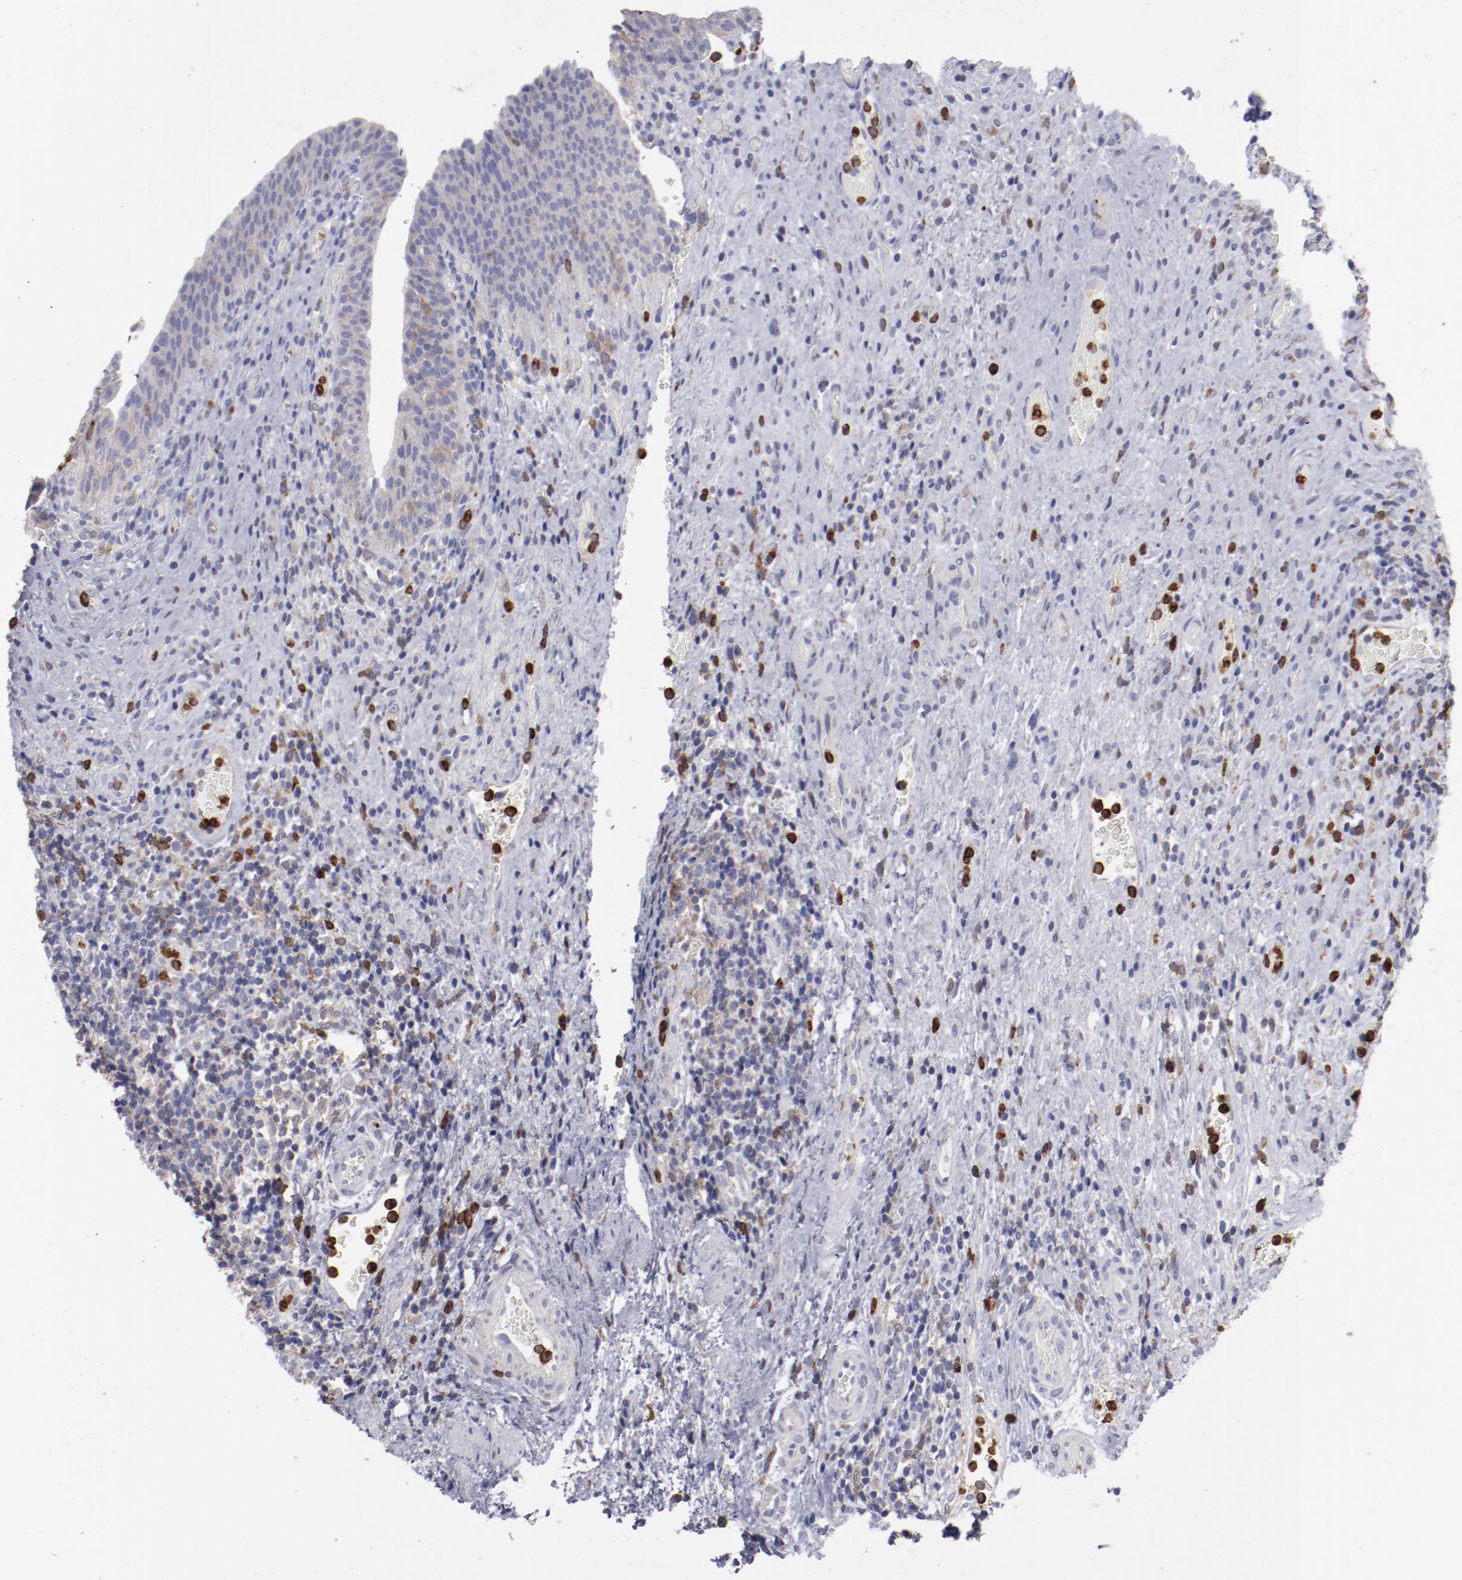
{"staining": {"intensity": "weak", "quantity": ">75%", "location": "cytoplasmic/membranous"}, "tissue": "urinary bladder", "cell_type": "Urothelial cells", "image_type": "normal", "snomed": [{"axis": "morphology", "description": "Normal tissue, NOS"}, {"axis": "morphology", "description": "Urothelial carcinoma, High grade"}, {"axis": "topography", "description": "Urinary bladder"}], "caption": "Urinary bladder stained with DAB IHC shows low levels of weak cytoplasmic/membranous expression in approximately >75% of urothelial cells. The staining was performed using DAB, with brown indicating positive protein expression. Nuclei are stained blue with hematoxylin.", "gene": "FGR", "patient": {"sex": "male", "age": 51}}